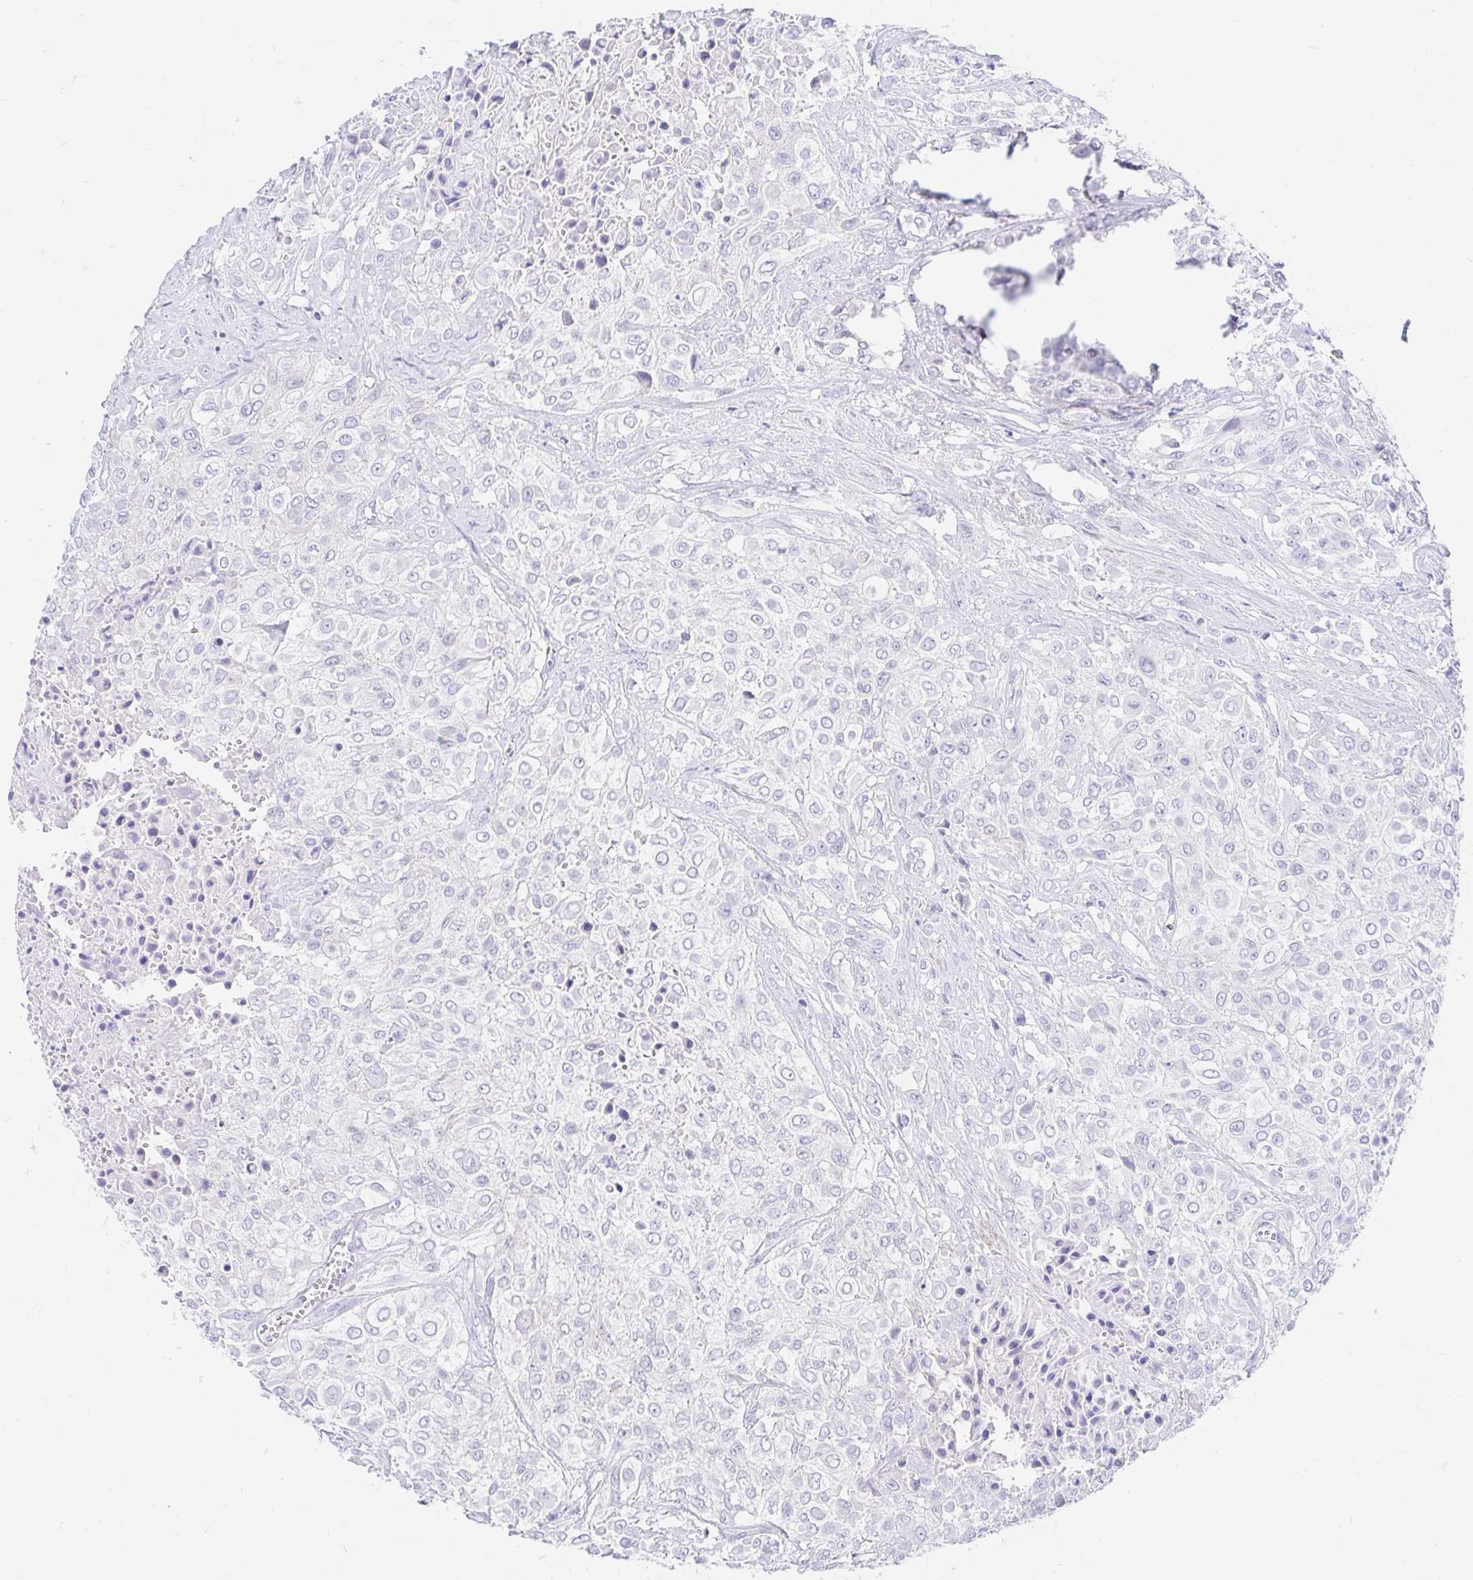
{"staining": {"intensity": "negative", "quantity": "none", "location": "none"}, "tissue": "urothelial cancer", "cell_type": "Tumor cells", "image_type": "cancer", "snomed": [{"axis": "morphology", "description": "Urothelial carcinoma, High grade"}, {"axis": "topography", "description": "Urinary bladder"}], "caption": "This histopathology image is of high-grade urothelial carcinoma stained with IHC to label a protein in brown with the nuclei are counter-stained blue. There is no staining in tumor cells.", "gene": "PPP1R1B", "patient": {"sex": "male", "age": 57}}